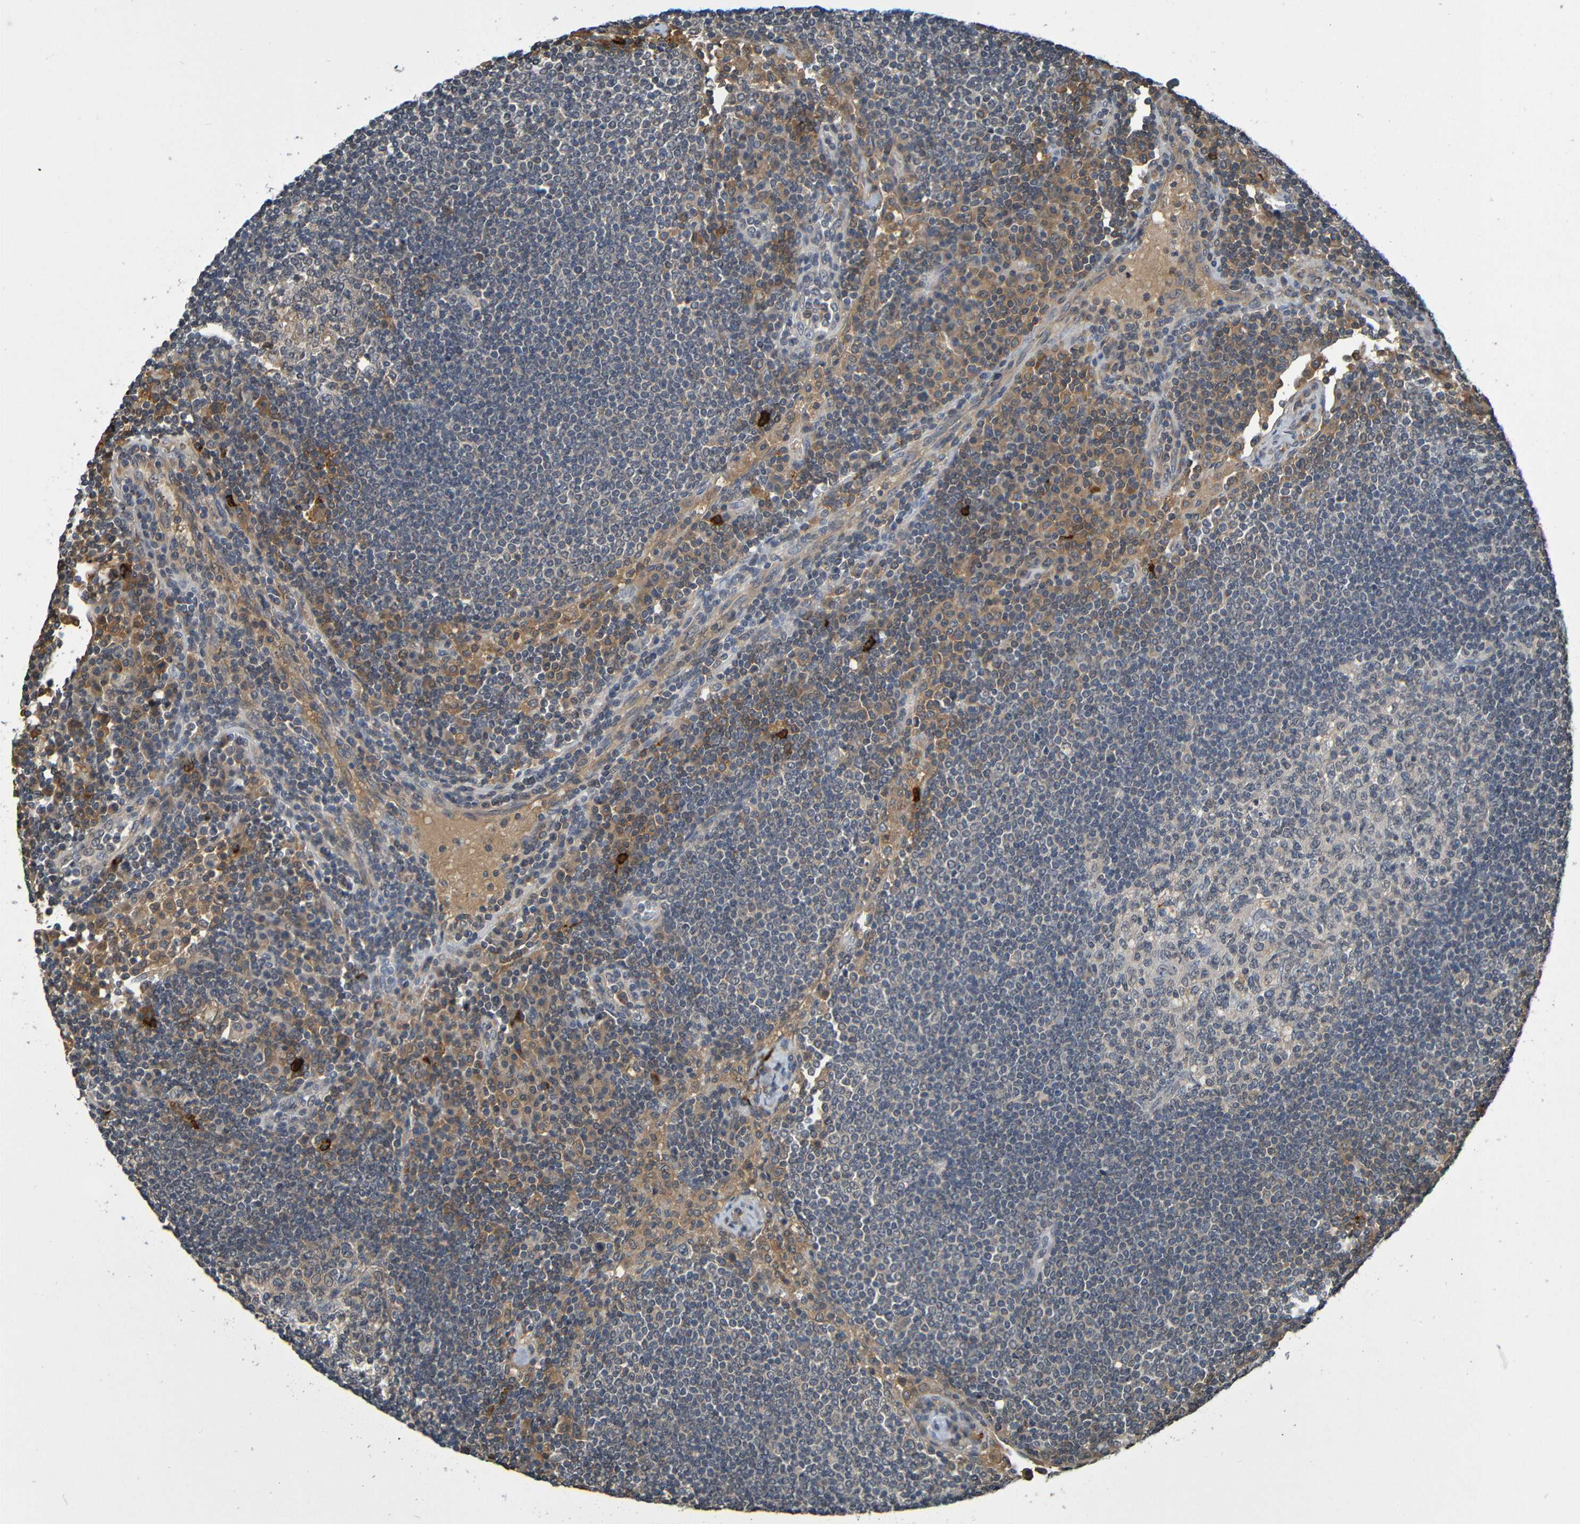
{"staining": {"intensity": "negative", "quantity": "none", "location": "none"}, "tissue": "lymph node", "cell_type": "Germinal center cells", "image_type": "normal", "snomed": [{"axis": "morphology", "description": "Normal tissue, NOS"}, {"axis": "topography", "description": "Lymph node"}], "caption": "Unremarkable lymph node was stained to show a protein in brown. There is no significant staining in germinal center cells.", "gene": "C3AR1", "patient": {"sex": "female", "age": 53}}